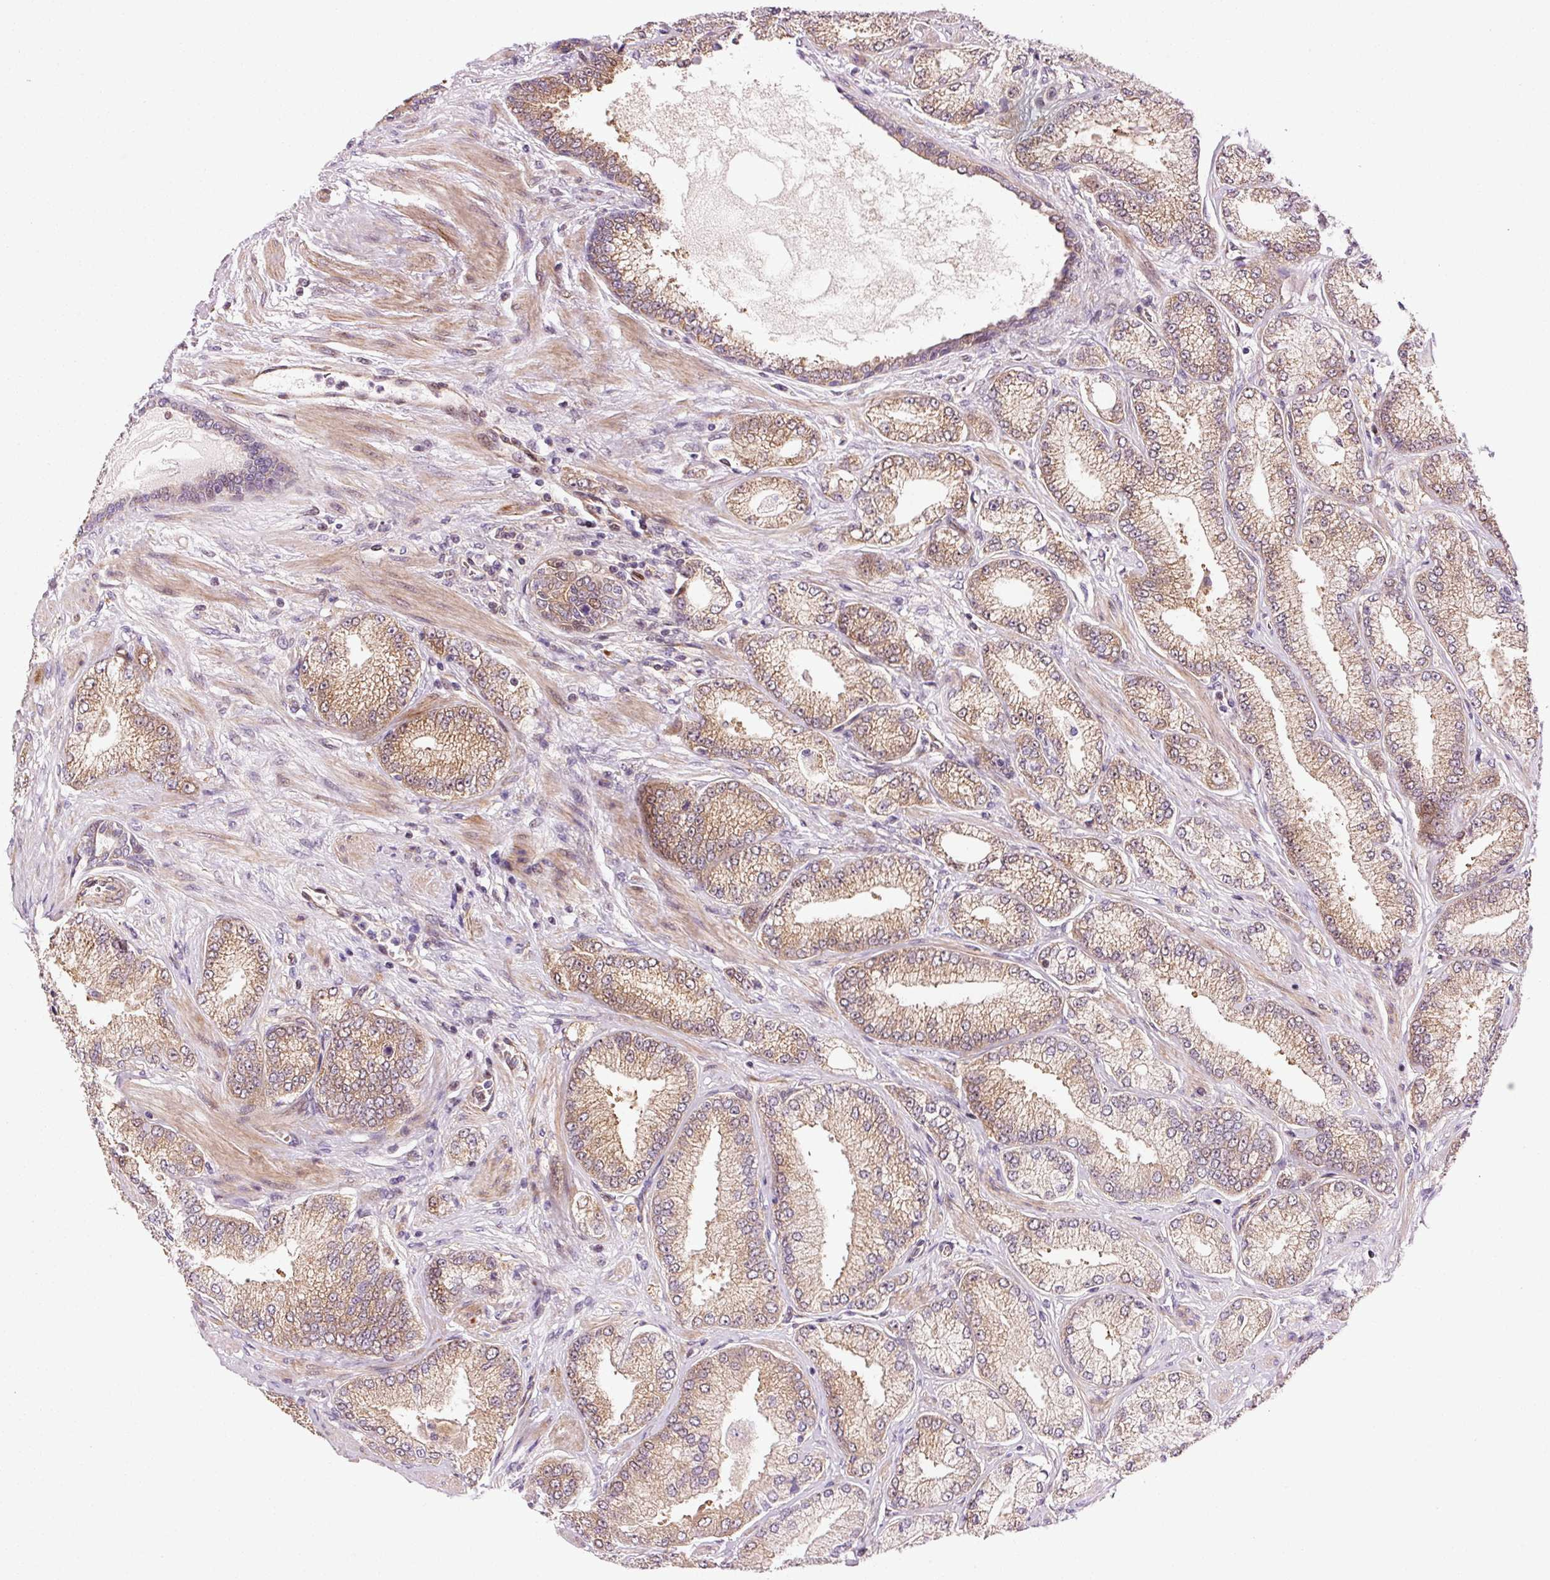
{"staining": {"intensity": "moderate", "quantity": ">75%", "location": "cytoplasmic/membranous"}, "tissue": "prostate cancer", "cell_type": "Tumor cells", "image_type": "cancer", "snomed": [{"axis": "morphology", "description": "Adenocarcinoma, High grade"}, {"axis": "topography", "description": "Prostate"}], "caption": "The histopathology image exhibits a brown stain indicating the presence of a protein in the cytoplasmic/membranous of tumor cells in prostate cancer (high-grade adenocarcinoma). (Stains: DAB in brown, nuclei in blue, Microscopy: brightfield microscopy at high magnification).", "gene": "PPP1R14B", "patient": {"sex": "male", "age": 68}}